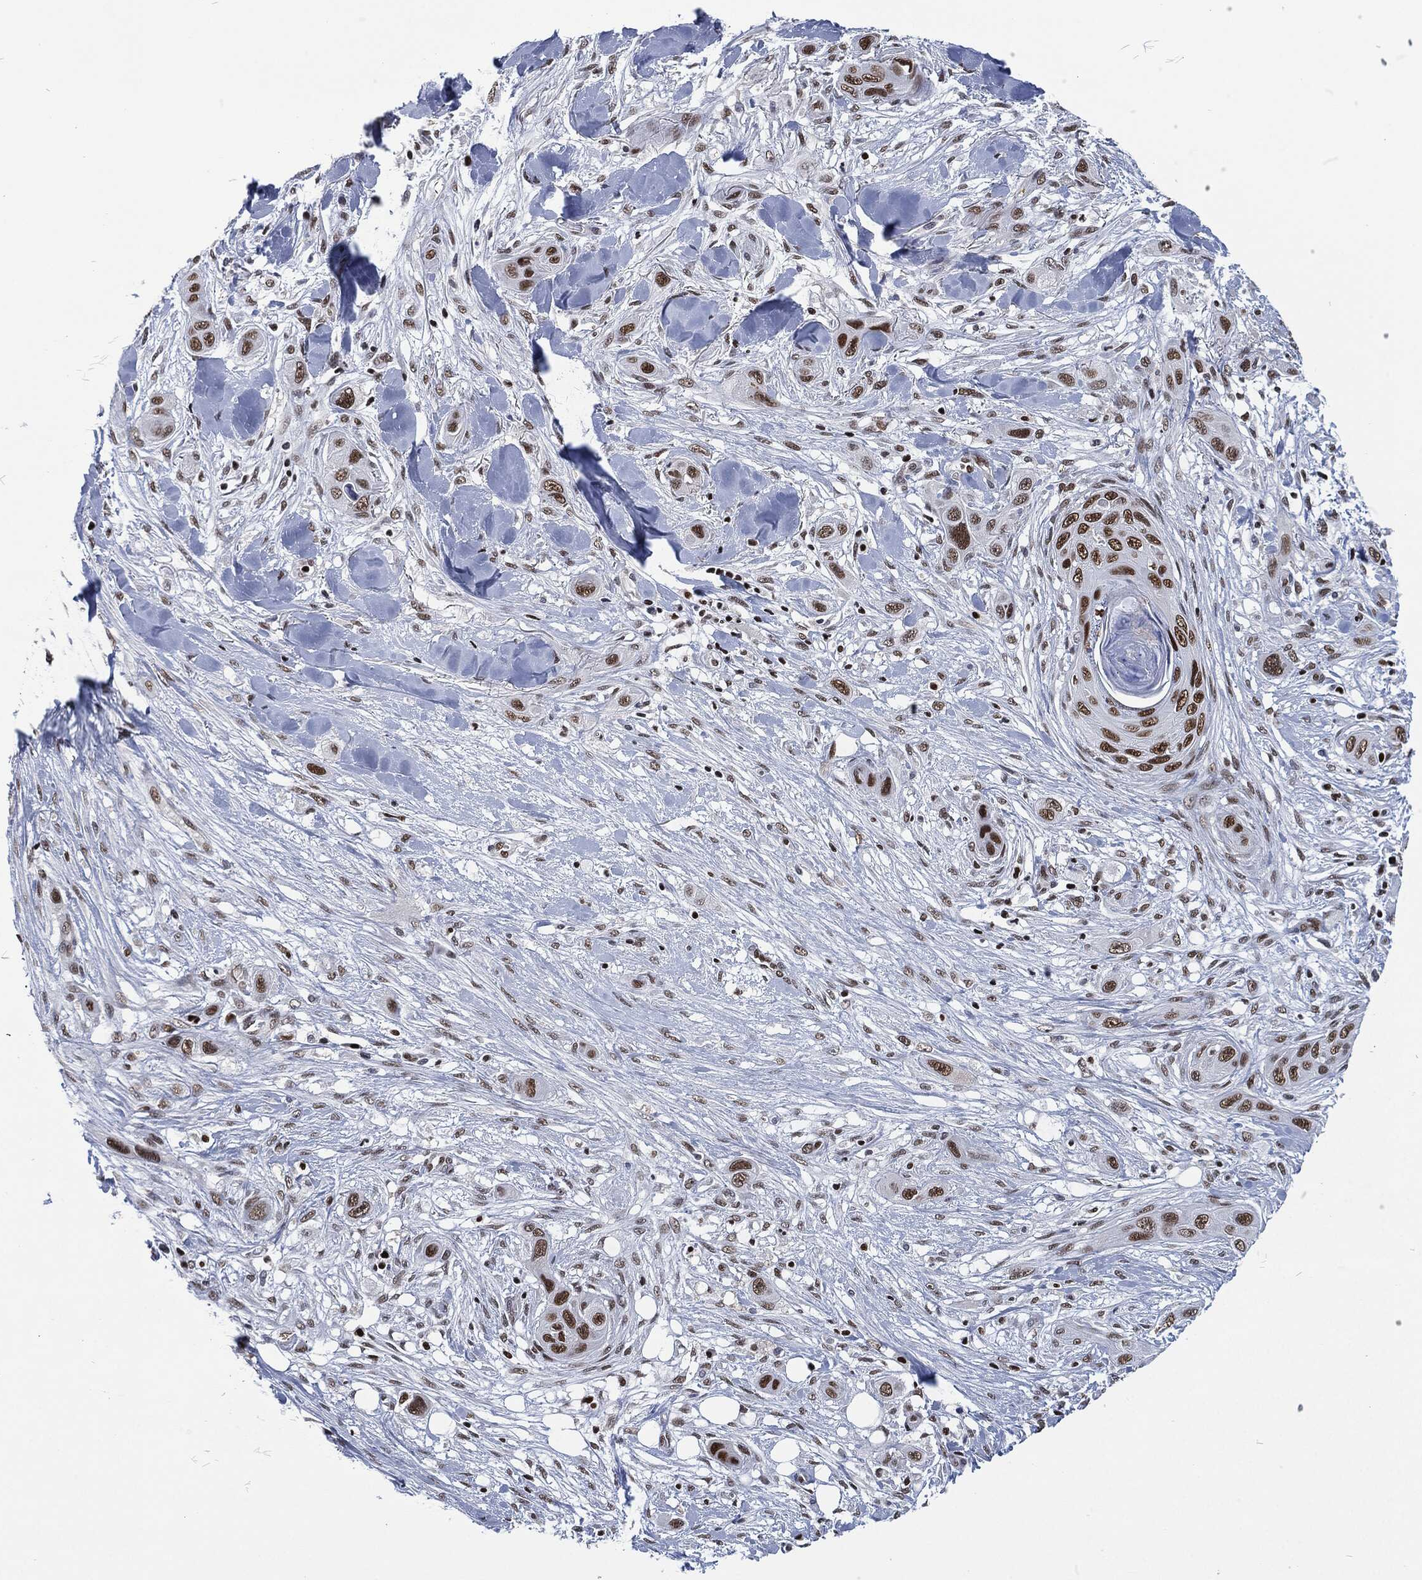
{"staining": {"intensity": "strong", "quantity": "25%-75%", "location": "nuclear"}, "tissue": "skin cancer", "cell_type": "Tumor cells", "image_type": "cancer", "snomed": [{"axis": "morphology", "description": "Squamous cell carcinoma, NOS"}, {"axis": "topography", "description": "Skin"}], "caption": "The histopathology image demonstrates staining of skin squamous cell carcinoma, revealing strong nuclear protein staining (brown color) within tumor cells.", "gene": "DCPS", "patient": {"sex": "male", "age": 78}}